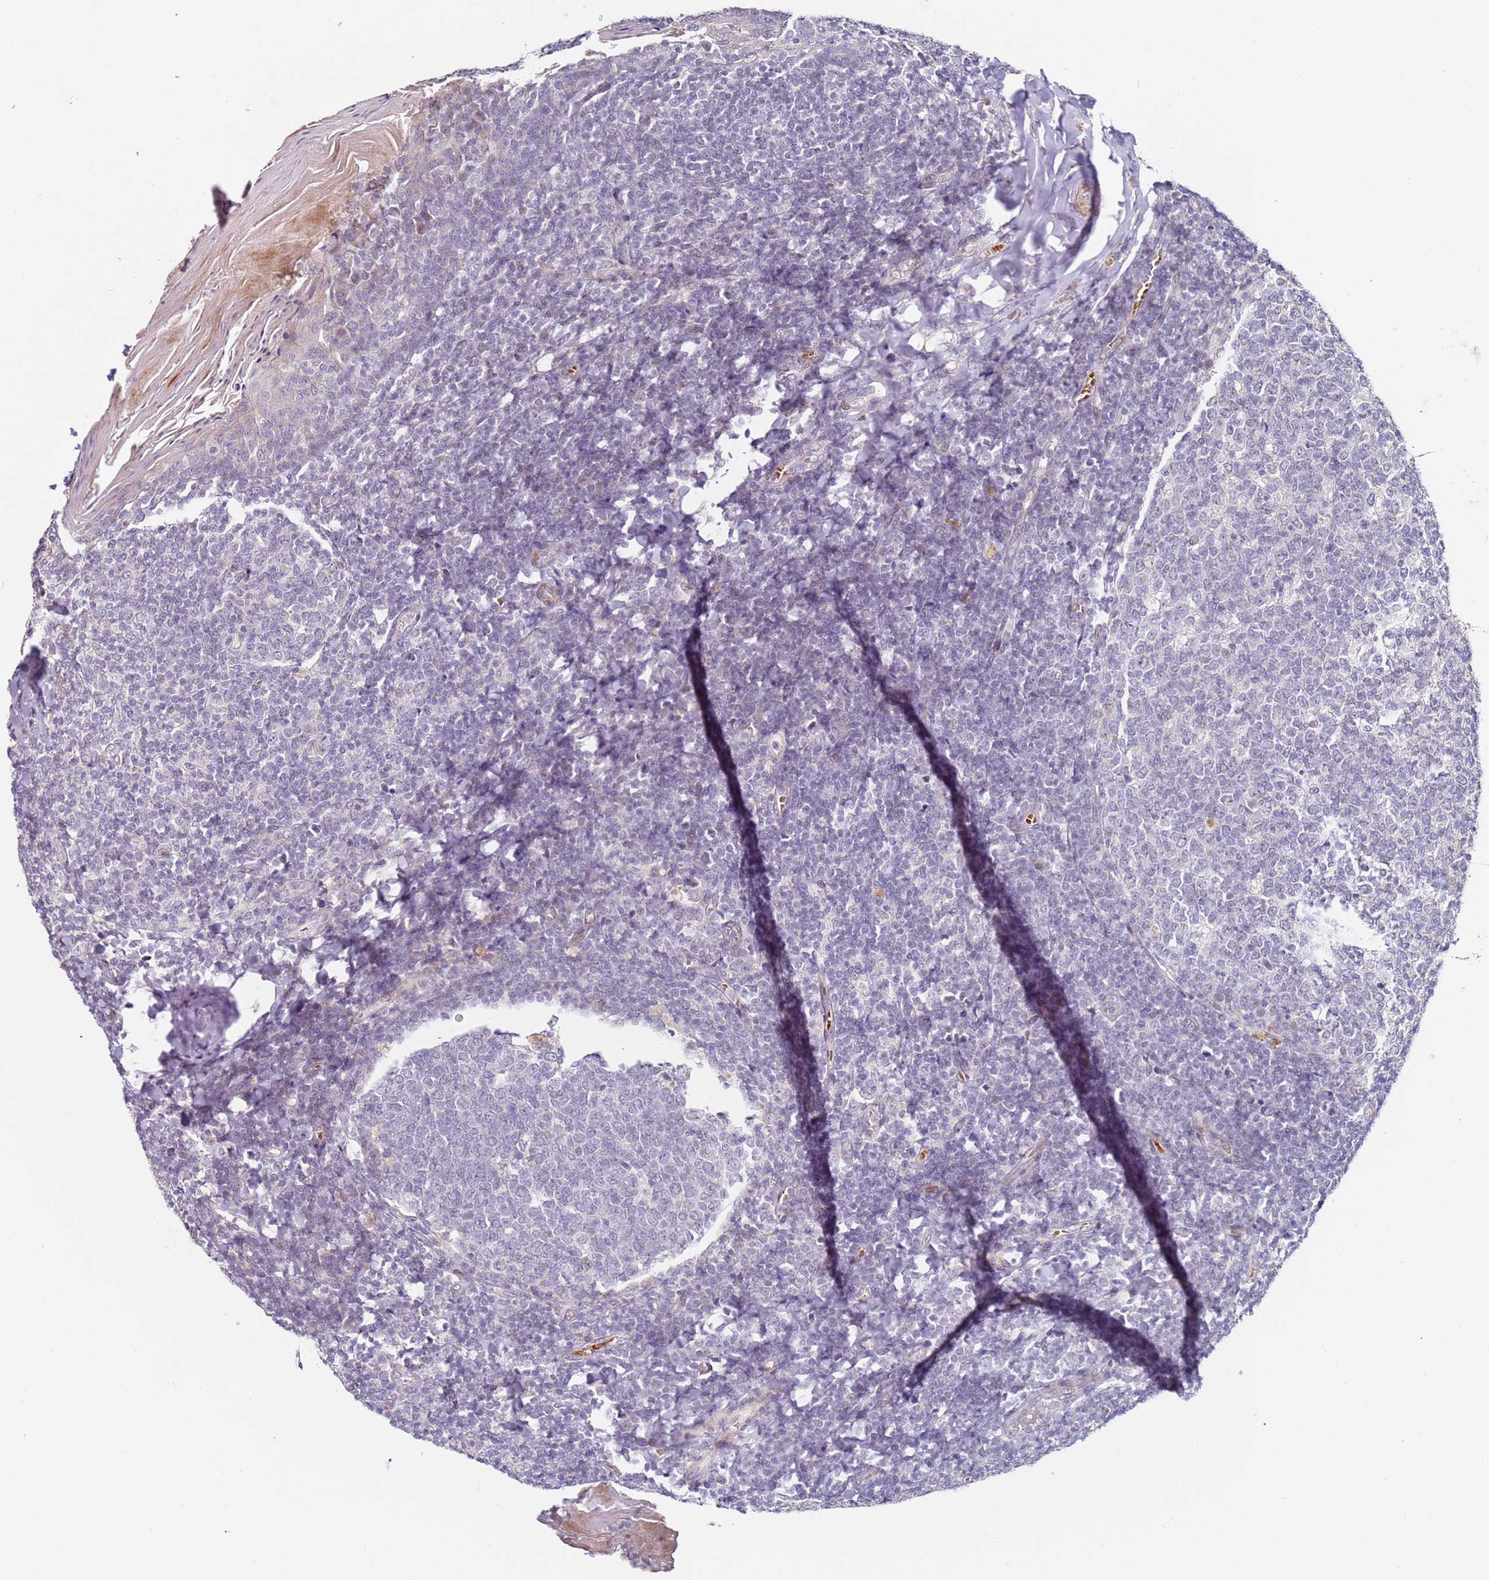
{"staining": {"intensity": "negative", "quantity": "none", "location": "none"}, "tissue": "tonsil", "cell_type": "Germinal center cells", "image_type": "normal", "snomed": [{"axis": "morphology", "description": "Normal tissue, NOS"}, {"axis": "topography", "description": "Tonsil"}], "caption": "Protein analysis of unremarkable tonsil exhibits no significant staining in germinal center cells. (DAB (3,3'-diaminobenzidine) immunohistochemistry (IHC), high magnification).", "gene": "RARS2", "patient": {"sex": "female", "age": 19}}